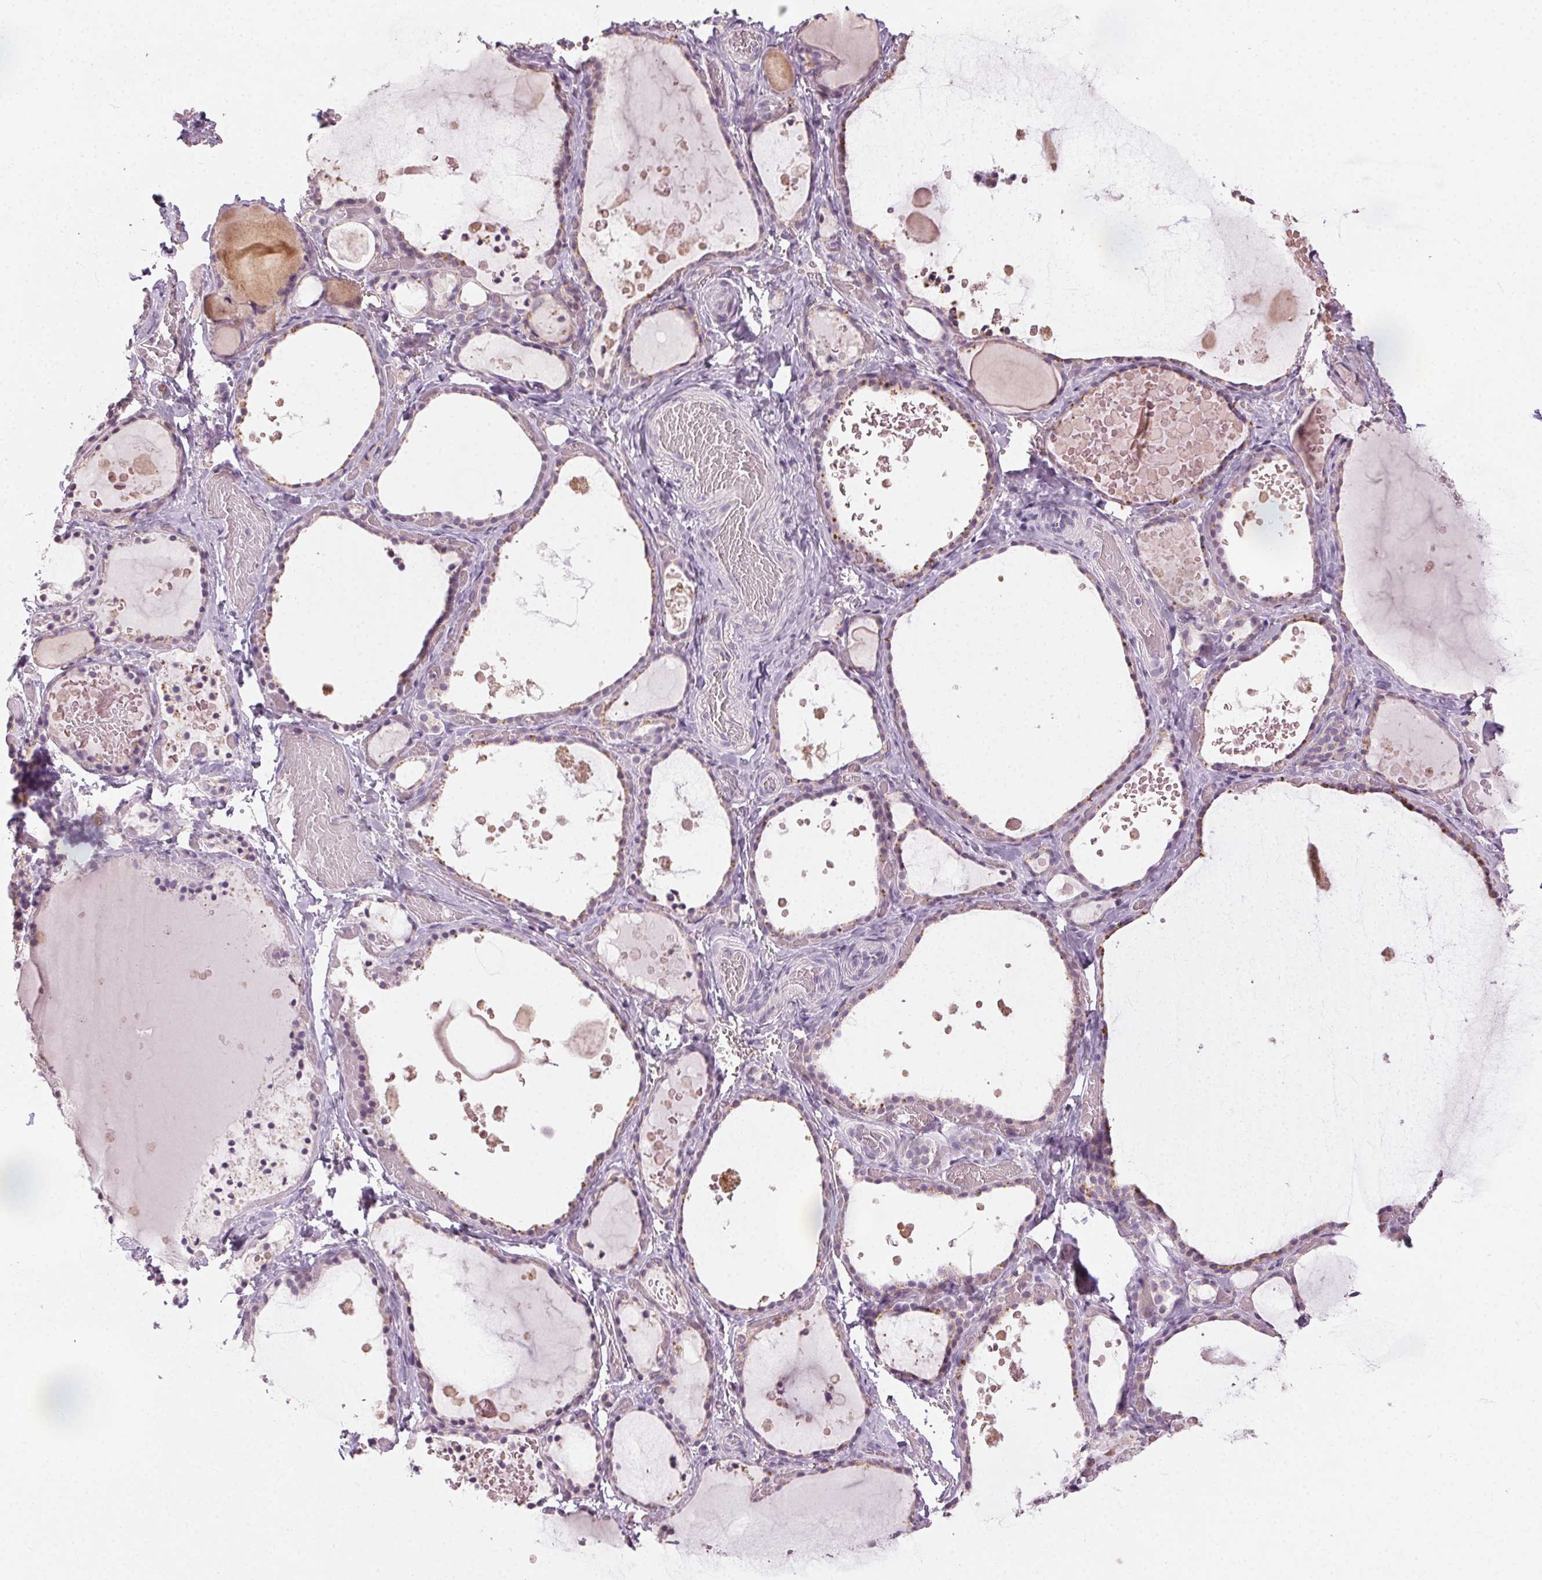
{"staining": {"intensity": "negative", "quantity": "none", "location": "none"}, "tissue": "thyroid gland", "cell_type": "Glandular cells", "image_type": "normal", "snomed": [{"axis": "morphology", "description": "Normal tissue, NOS"}, {"axis": "topography", "description": "Thyroid gland"}], "caption": "Immunohistochemistry (IHC) of unremarkable human thyroid gland exhibits no staining in glandular cells. (DAB immunohistochemistry with hematoxylin counter stain).", "gene": "CLTRN", "patient": {"sex": "female", "age": 56}}